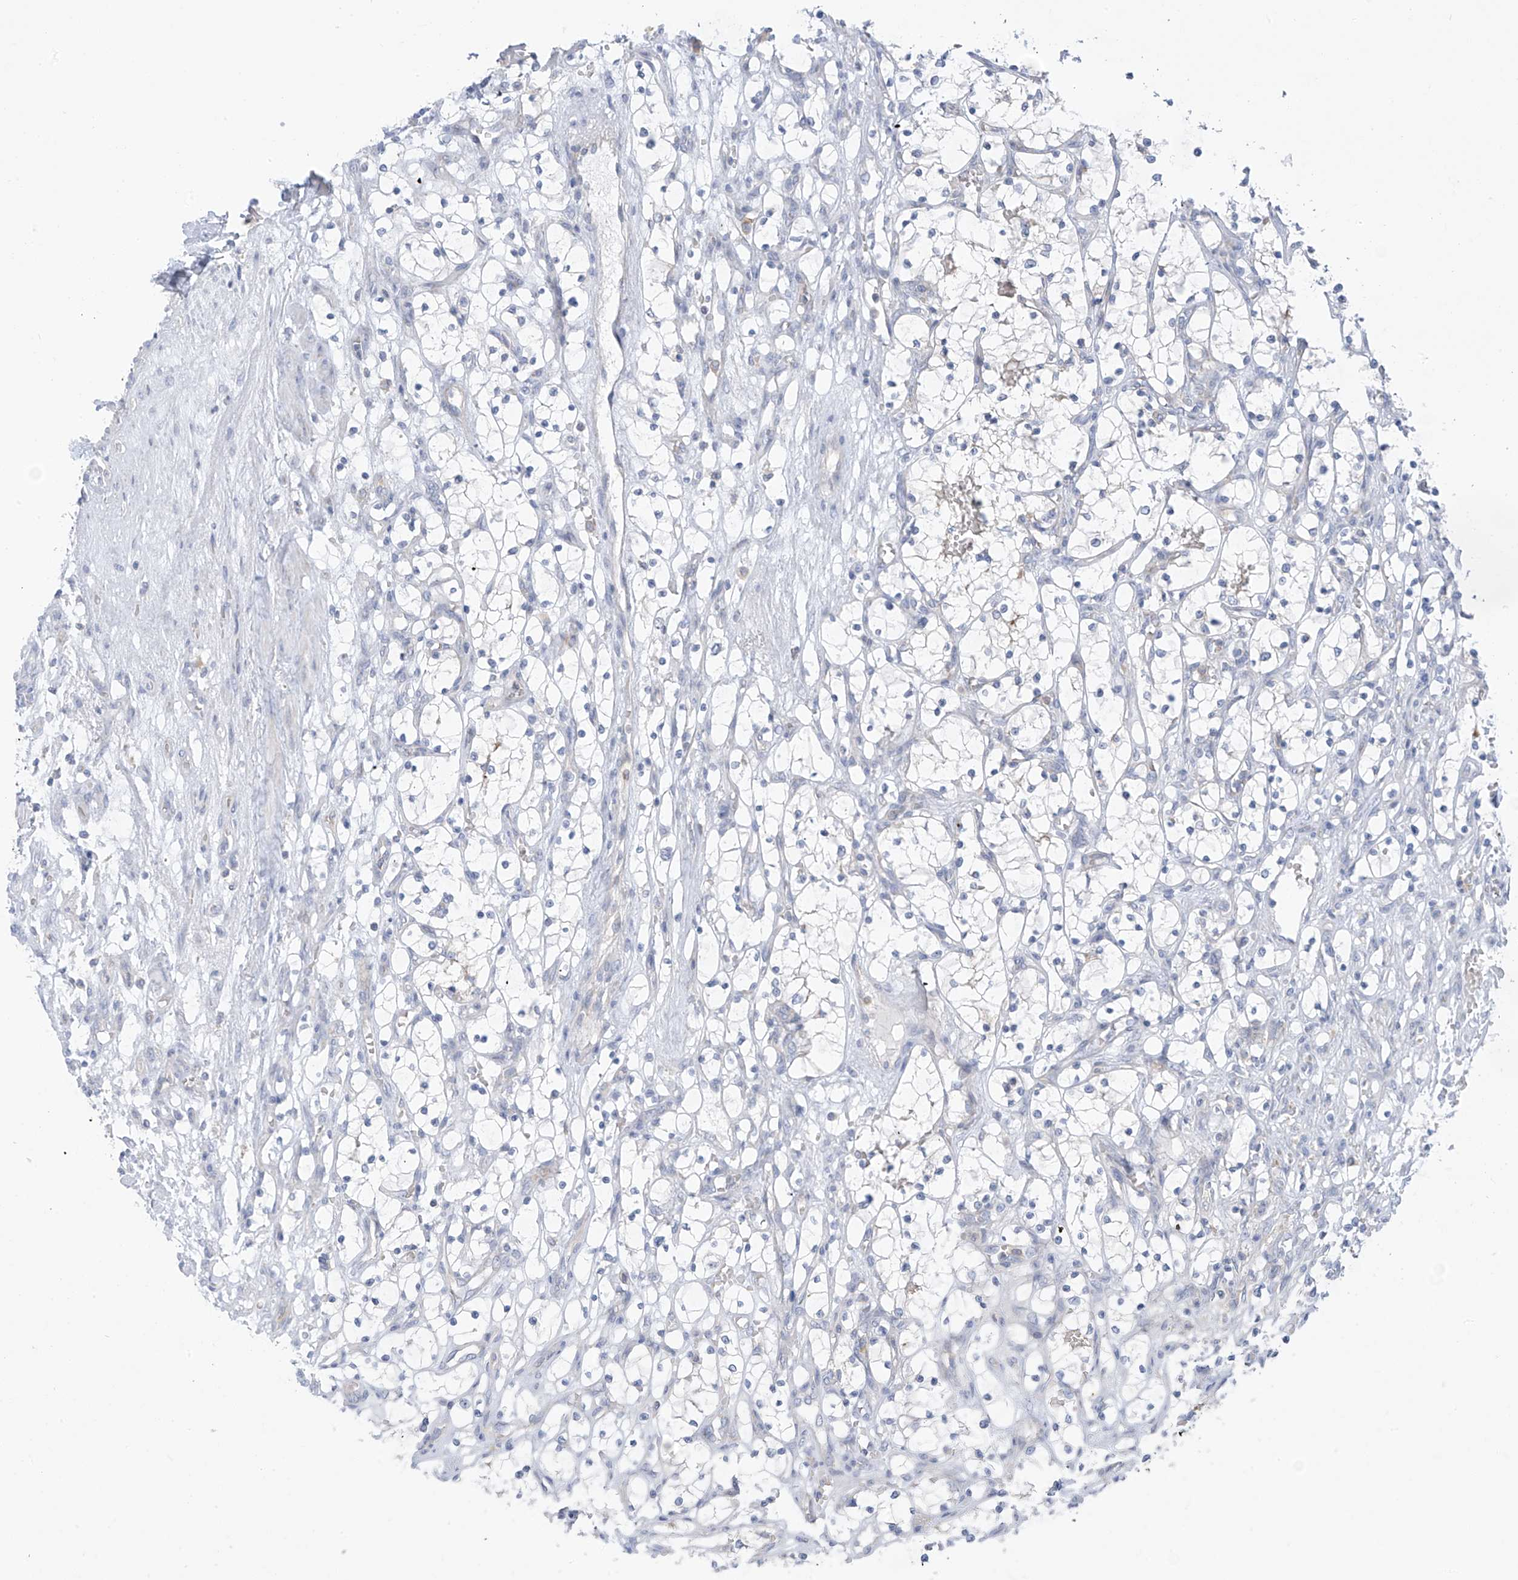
{"staining": {"intensity": "negative", "quantity": "none", "location": "none"}, "tissue": "renal cancer", "cell_type": "Tumor cells", "image_type": "cancer", "snomed": [{"axis": "morphology", "description": "Adenocarcinoma, NOS"}, {"axis": "topography", "description": "Kidney"}], "caption": "High magnification brightfield microscopy of renal cancer stained with DAB (brown) and counterstained with hematoxylin (blue): tumor cells show no significant positivity.", "gene": "SLC6A12", "patient": {"sex": "female", "age": 69}}